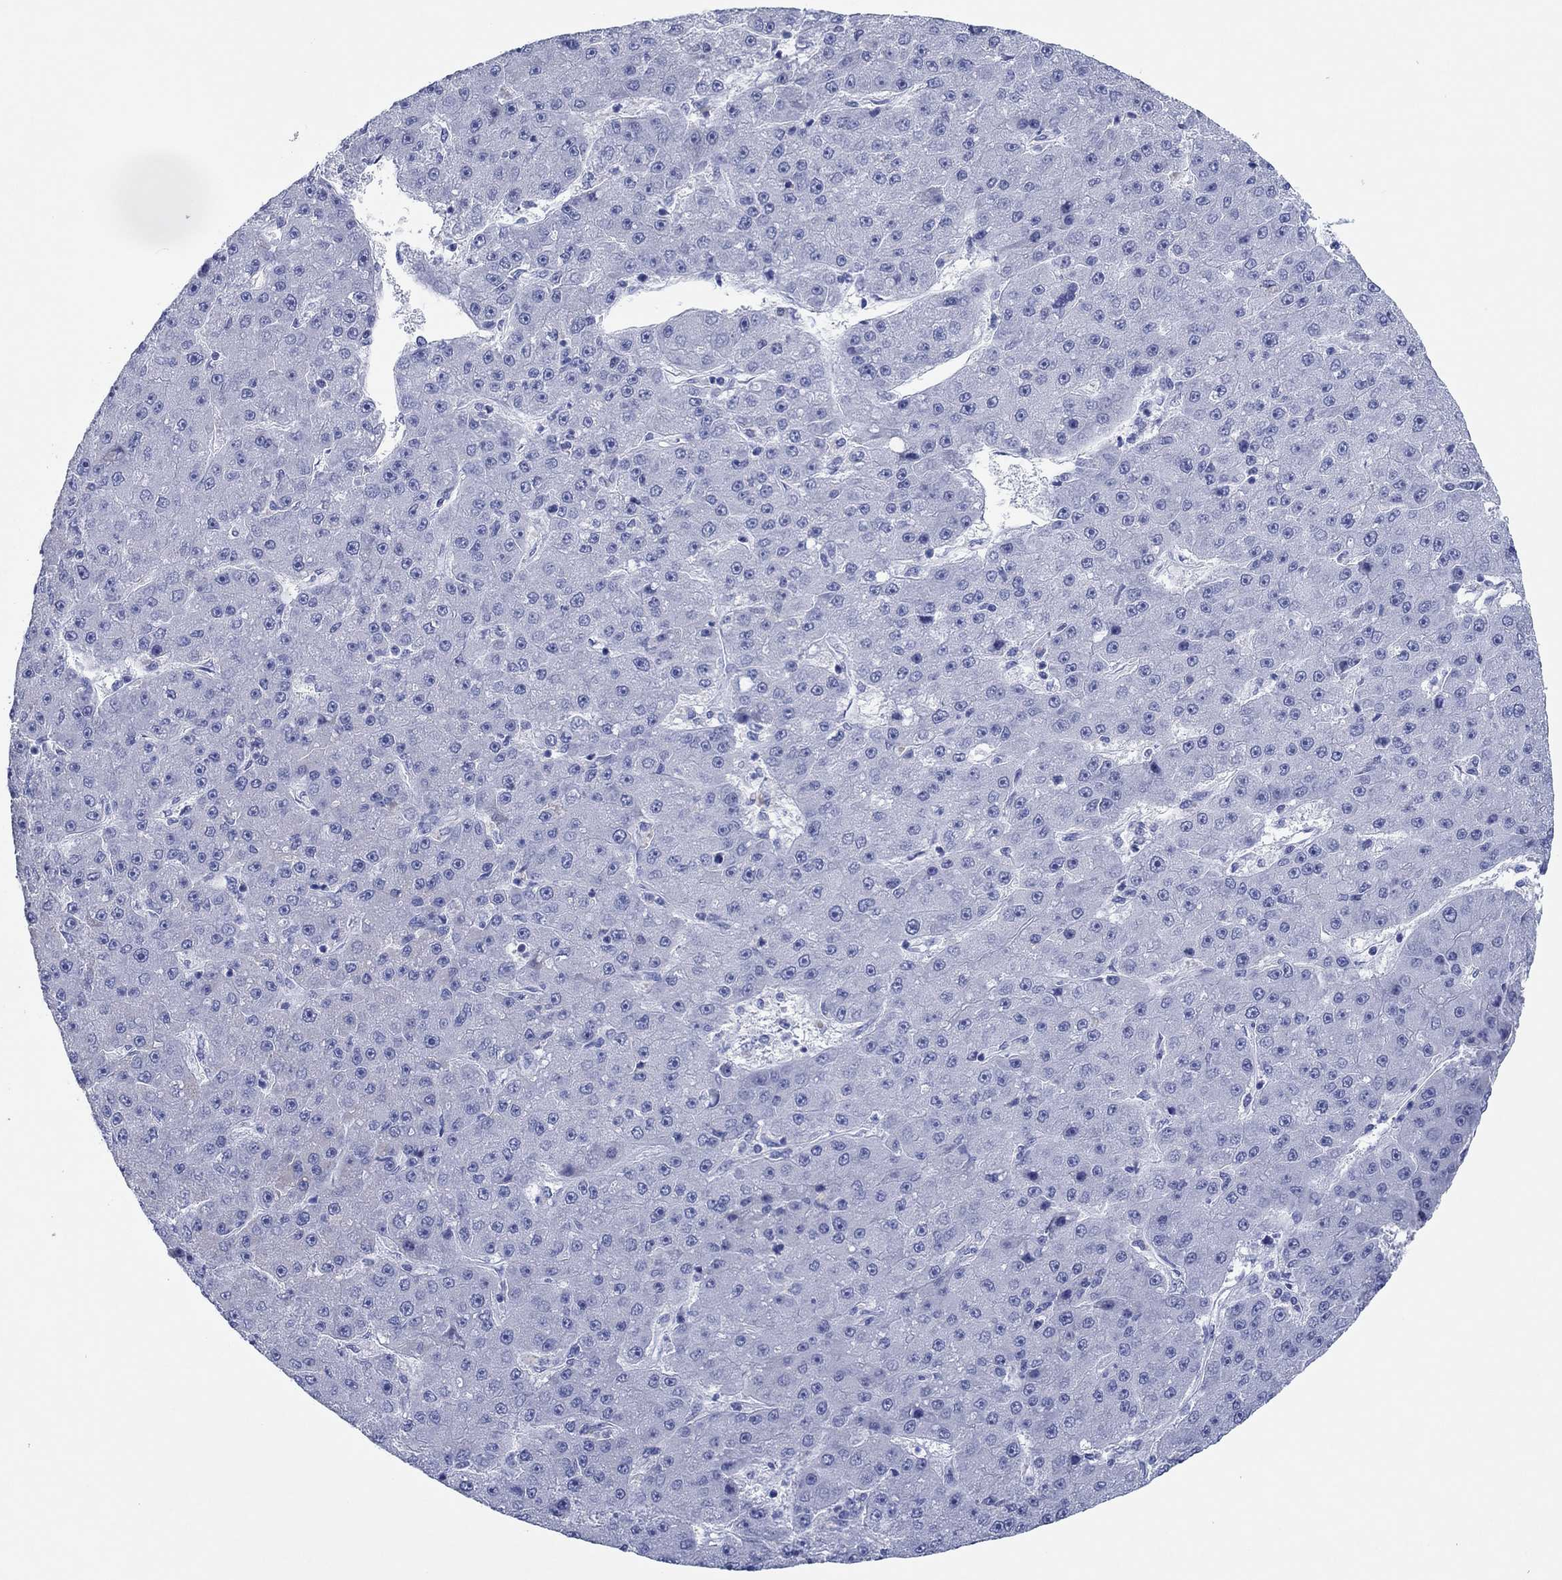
{"staining": {"intensity": "negative", "quantity": "none", "location": "none"}, "tissue": "liver cancer", "cell_type": "Tumor cells", "image_type": "cancer", "snomed": [{"axis": "morphology", "description": "Carcinoma, Hepatocellular, NOS"}, {"axis": "topography", "description": "Liver"}], "caption": "DAB (3,3'-diaminobenzidine) immunohistochemical staining of liver cancer (hepatocellular carcinoma) displays no significant expression in tumor cells. (DAB IHC, high magnification).", "gene": "HCRT", "patient": {"sex": "male", "age": 67}}